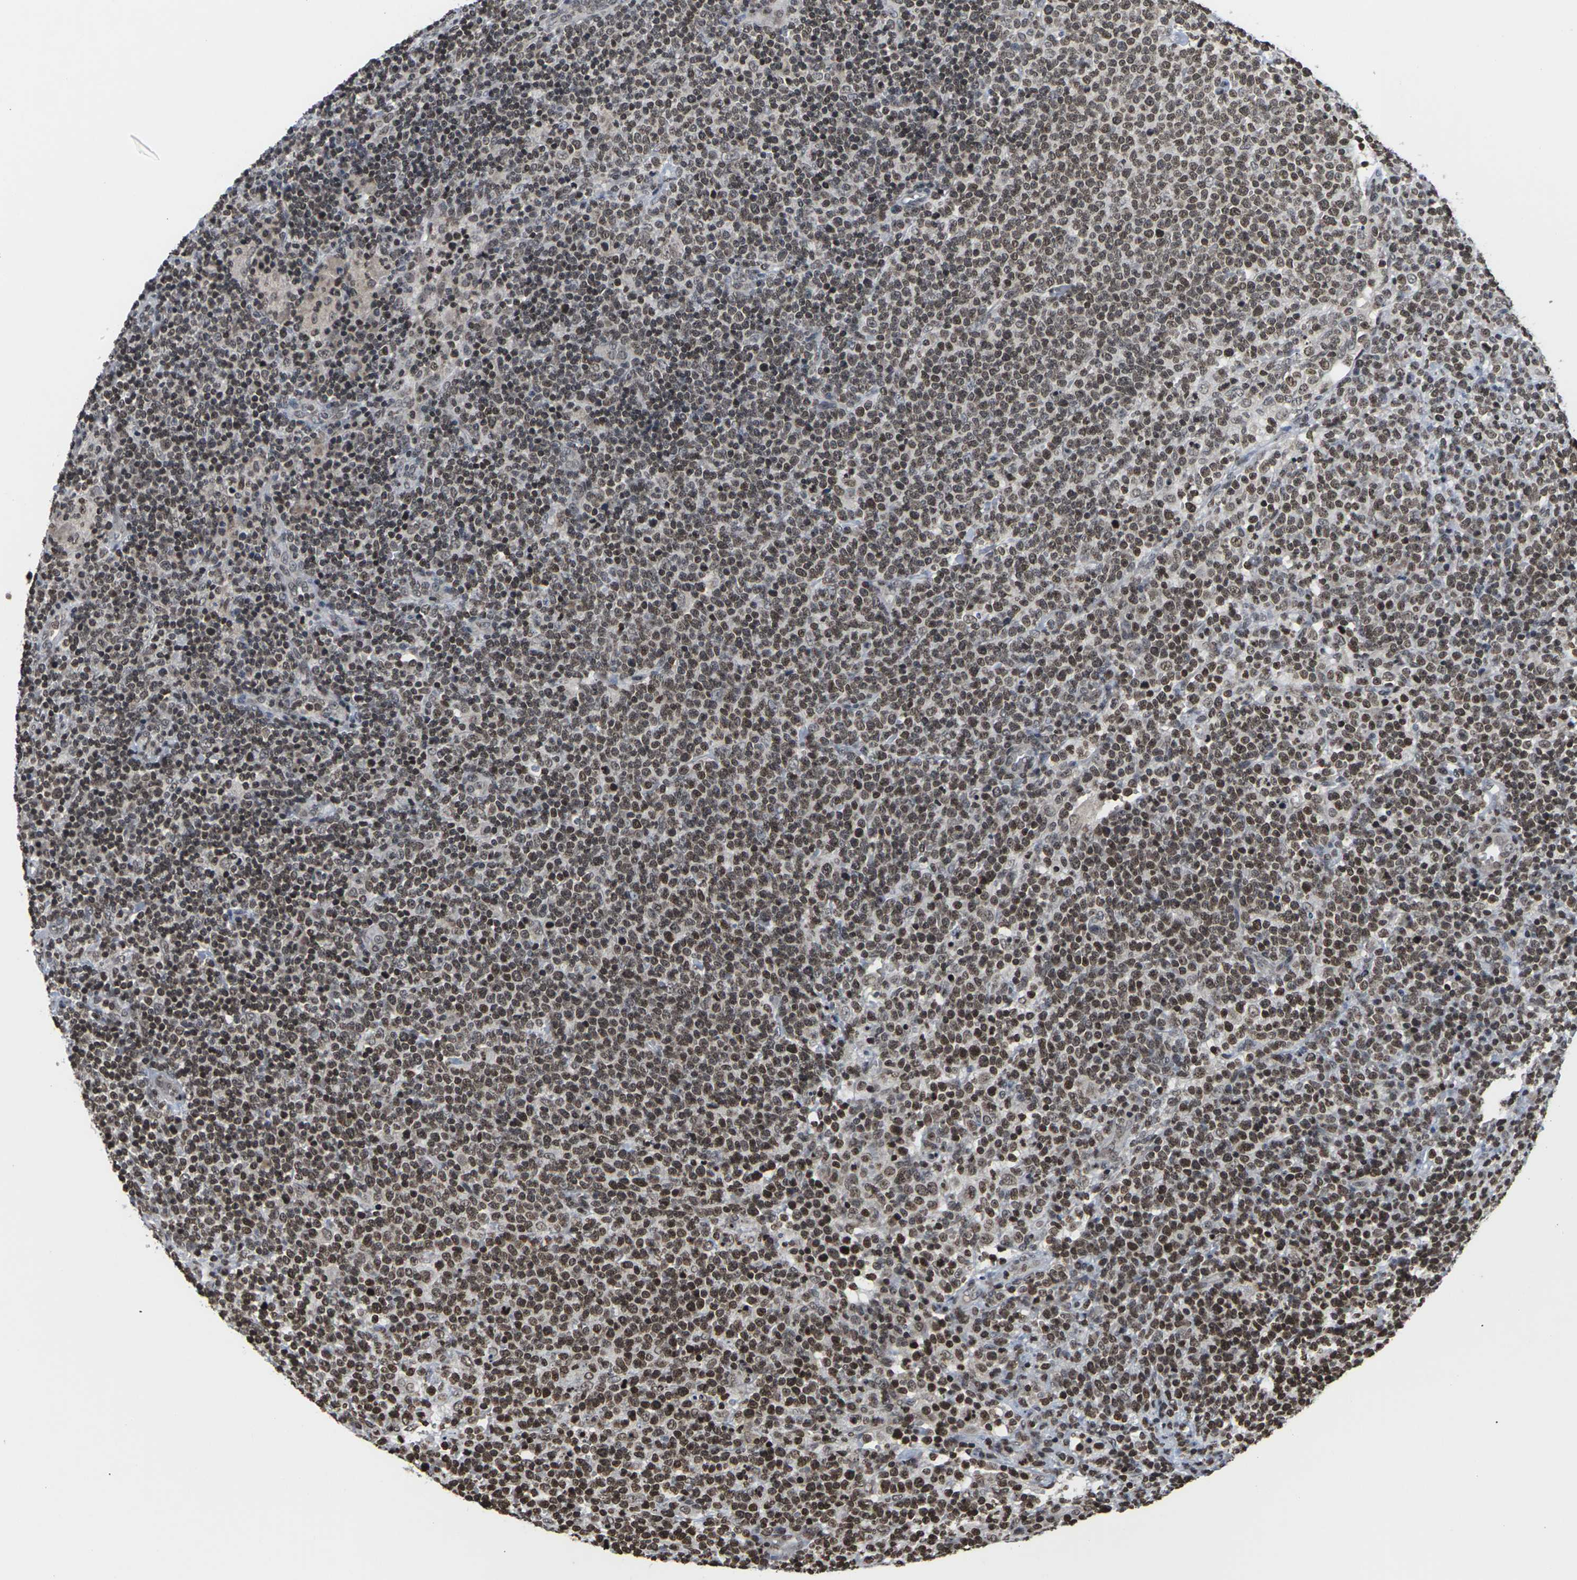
{"staining": {"intensity": "moderate", "quantity": ">75%", "location": "nuclear"}, "tissue": "lymphoma", "cell_type": "Tumor cells", "image_type": "cancer", "snomed": [{"axis": "morphology", "description": "Malignant lymphoma, non-Hodgkin's type, High grade"}, {"axis": "topography", "description": "Lymph node"}], "caption": "Immunohistochemical staining of malignant lymphoma, non-Hodgkin's type (high-grade) reveals moderate nuclear protein expression in approximately >75% of tumor cells.", "gene": "ETV5", "patient": {"sex": "male", "age": 61}}